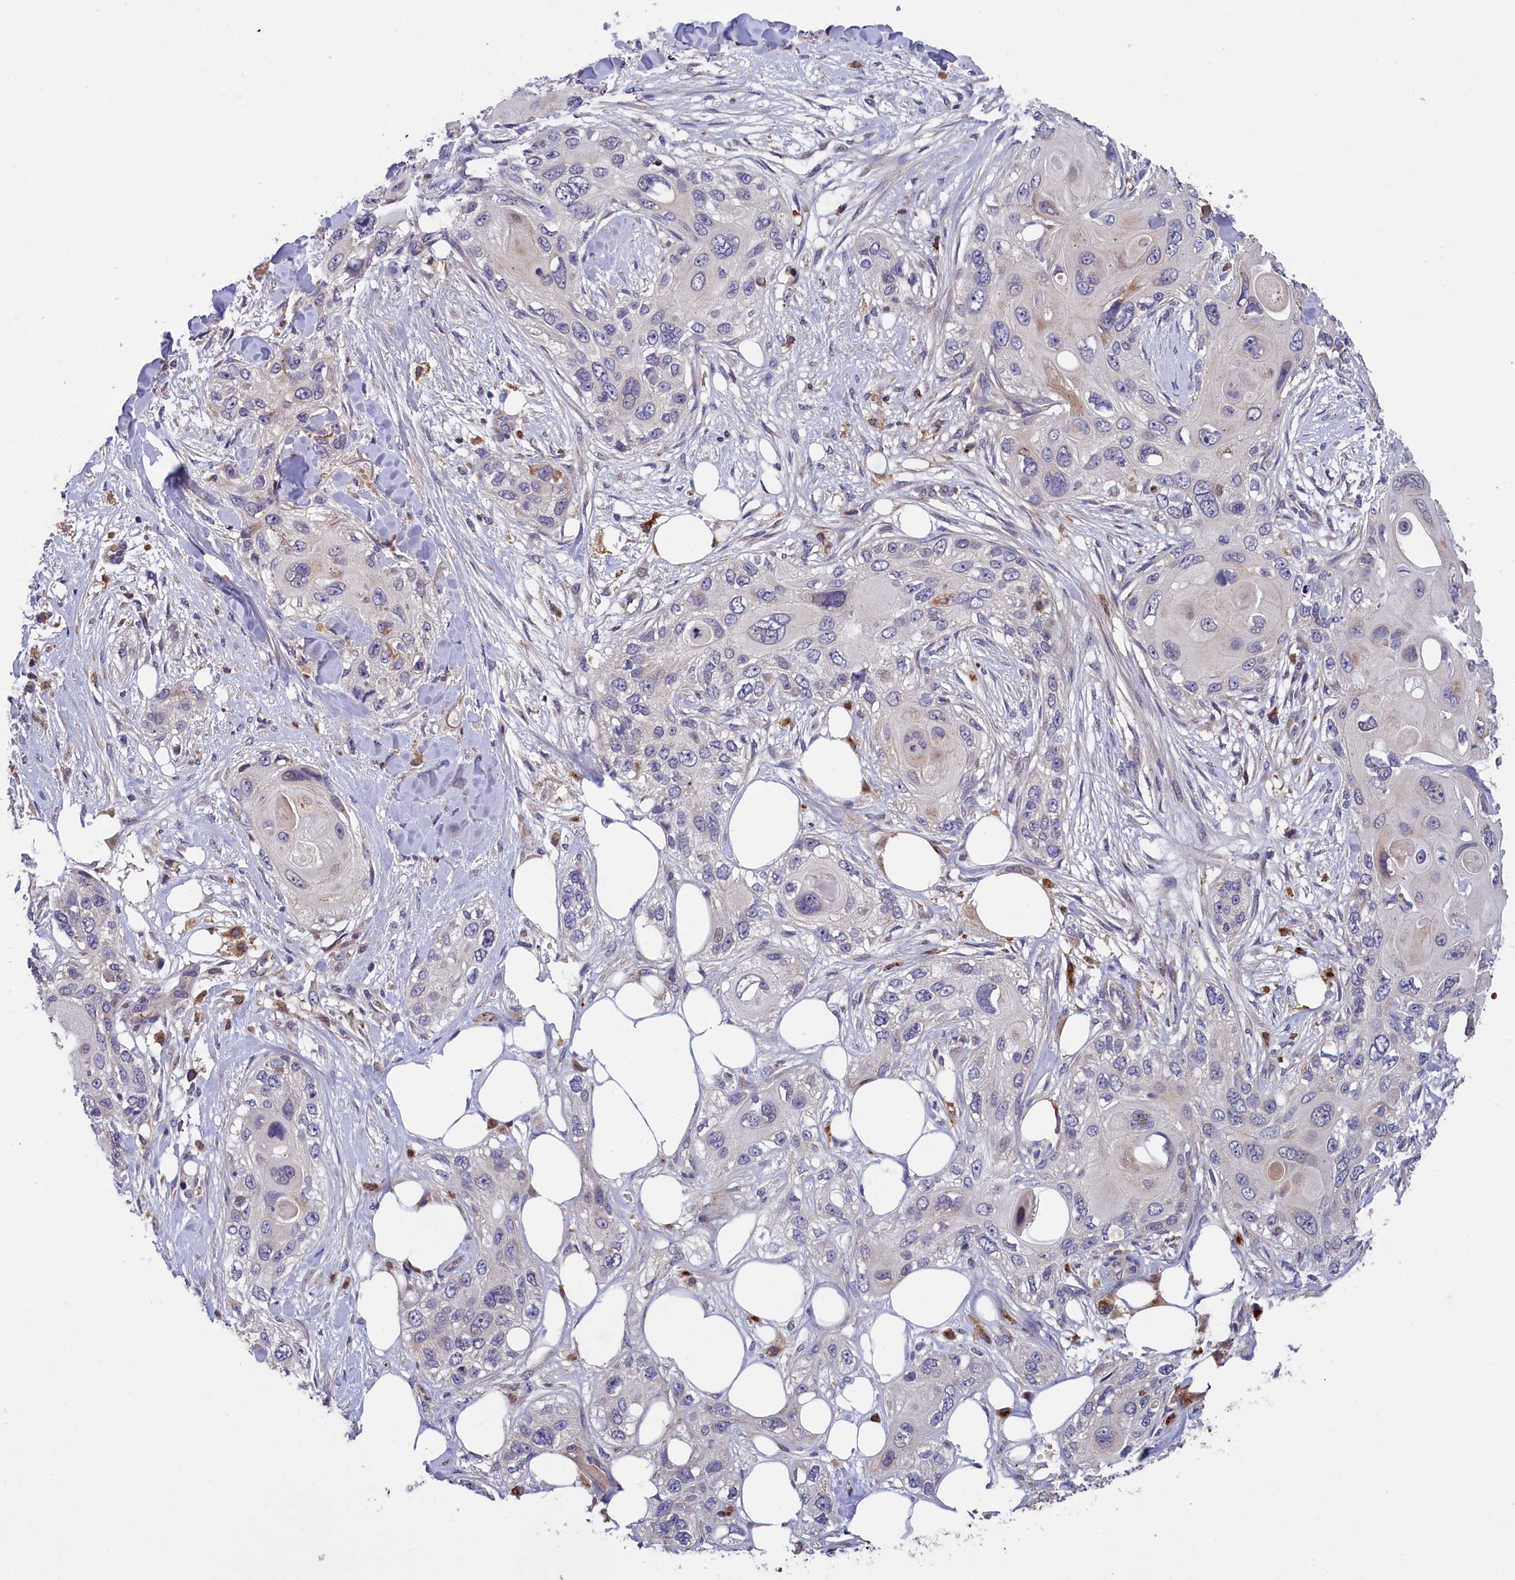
{"staining": {"intensity": "negative", "quantity": "none", "location": "none"}, "tissue": "skin cancer", "cell_type": "Tumor cells", "image_type": "cancer", "snomed": [{"axis": "morphology", "description": "Normal tissue, NOS"}, {"axis": "morphology", "description": "Squamous cell carcinoma, NOS"}, {"axis": "topography", "description": "Skin"}], "caption": "Tumor cells are negative for protein expression in human skin squamous cell carcinoma. (DAB IHC, high magnification).", "gene": "NAIP", "patient": {"sex": "male", "age": 72}}